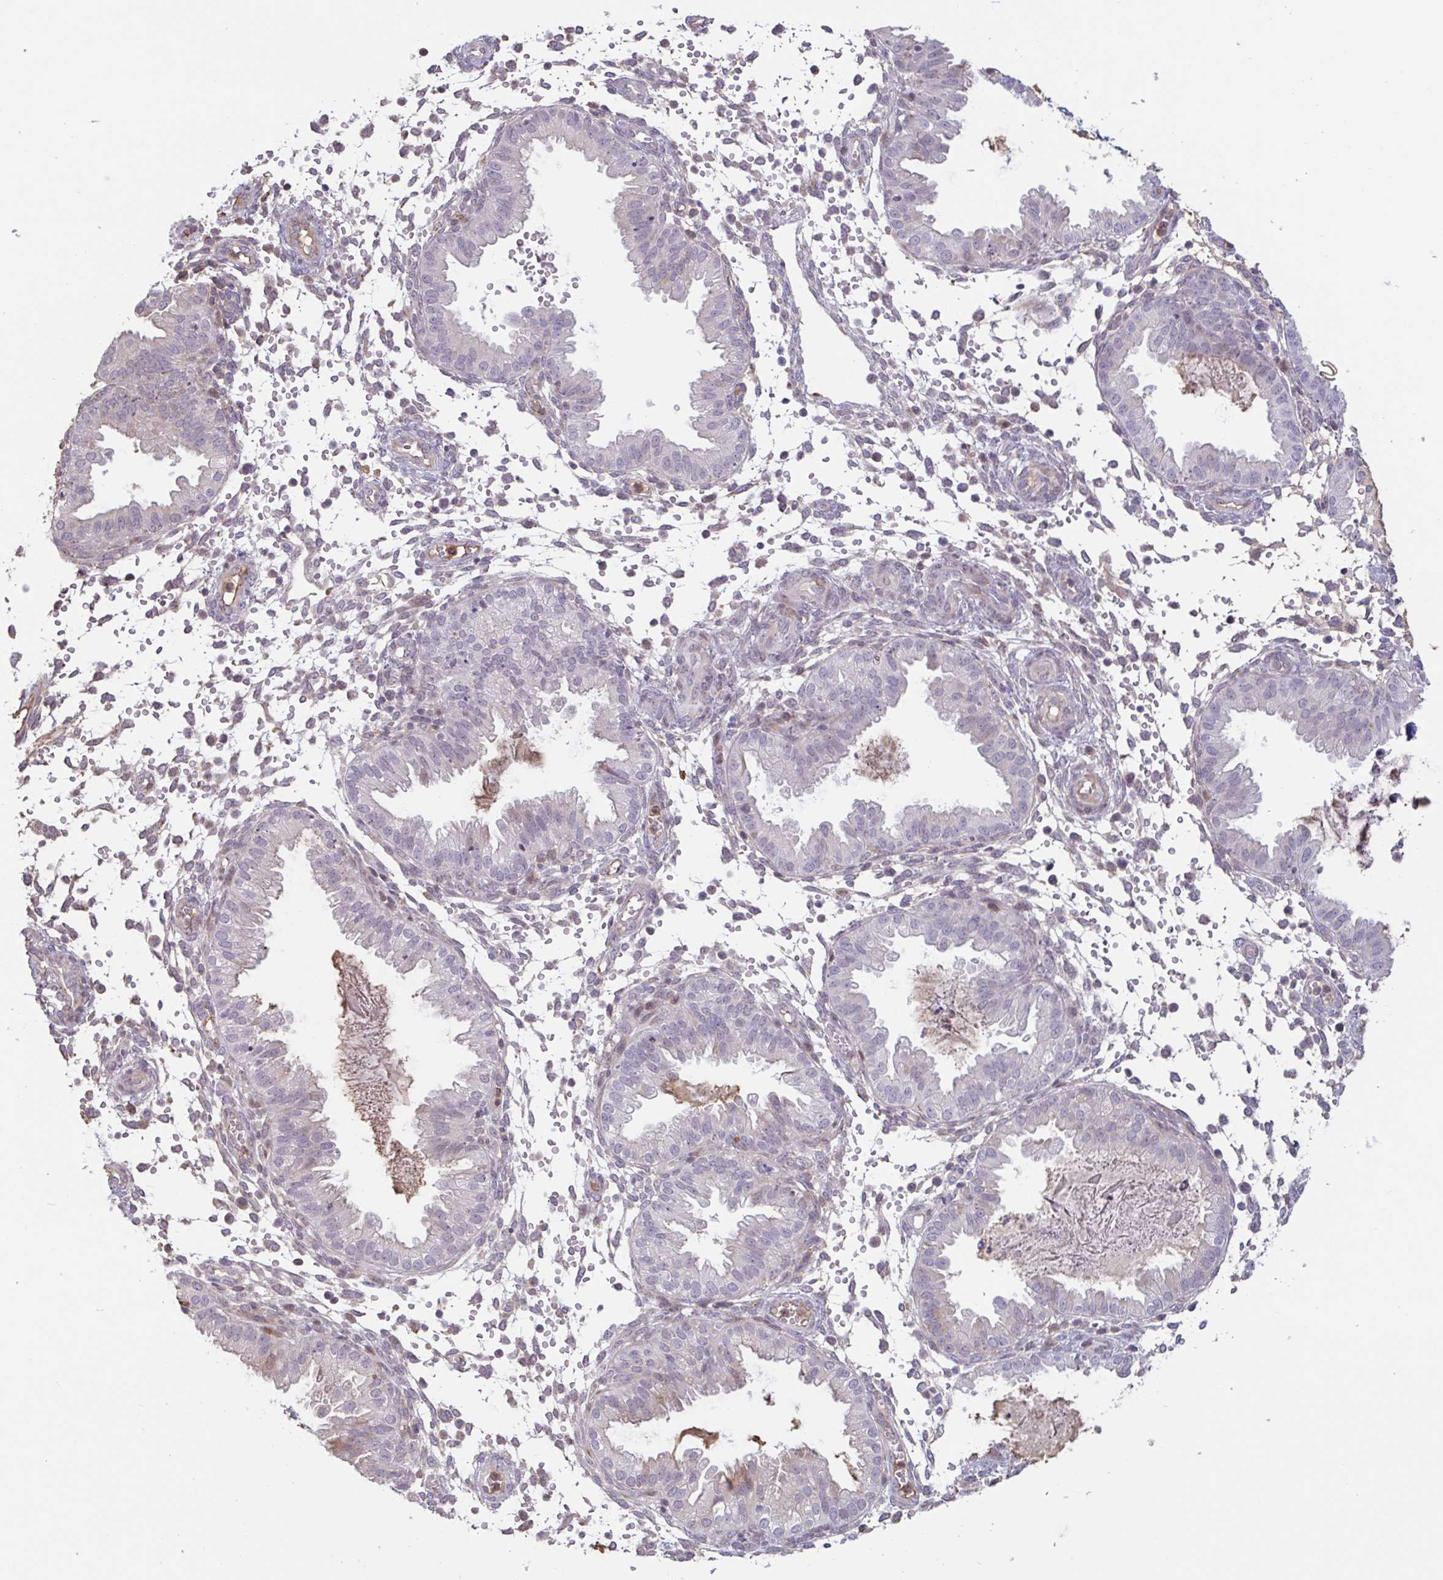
{"staining": {"intensity": "negative", "quantity": "none", "location": "none"}, "tissue": "endometrium", "cell_type": "Cells in endometrial stroma", "image_type": "normal", "snomed": [{"axis": "morphology", "description": "Normal tissue, NOS"}, {"axis": "topography", "description": "Endometrium"}], "caption": "Cells in endometrial stroma show no significant protein staining in normal endometrium. (DAB (3,3'-diaminobenzidine) immunohistochemistry, high magnification).", "gene": "TAF1D", "patient": {"sex": "female", "age": 33}}